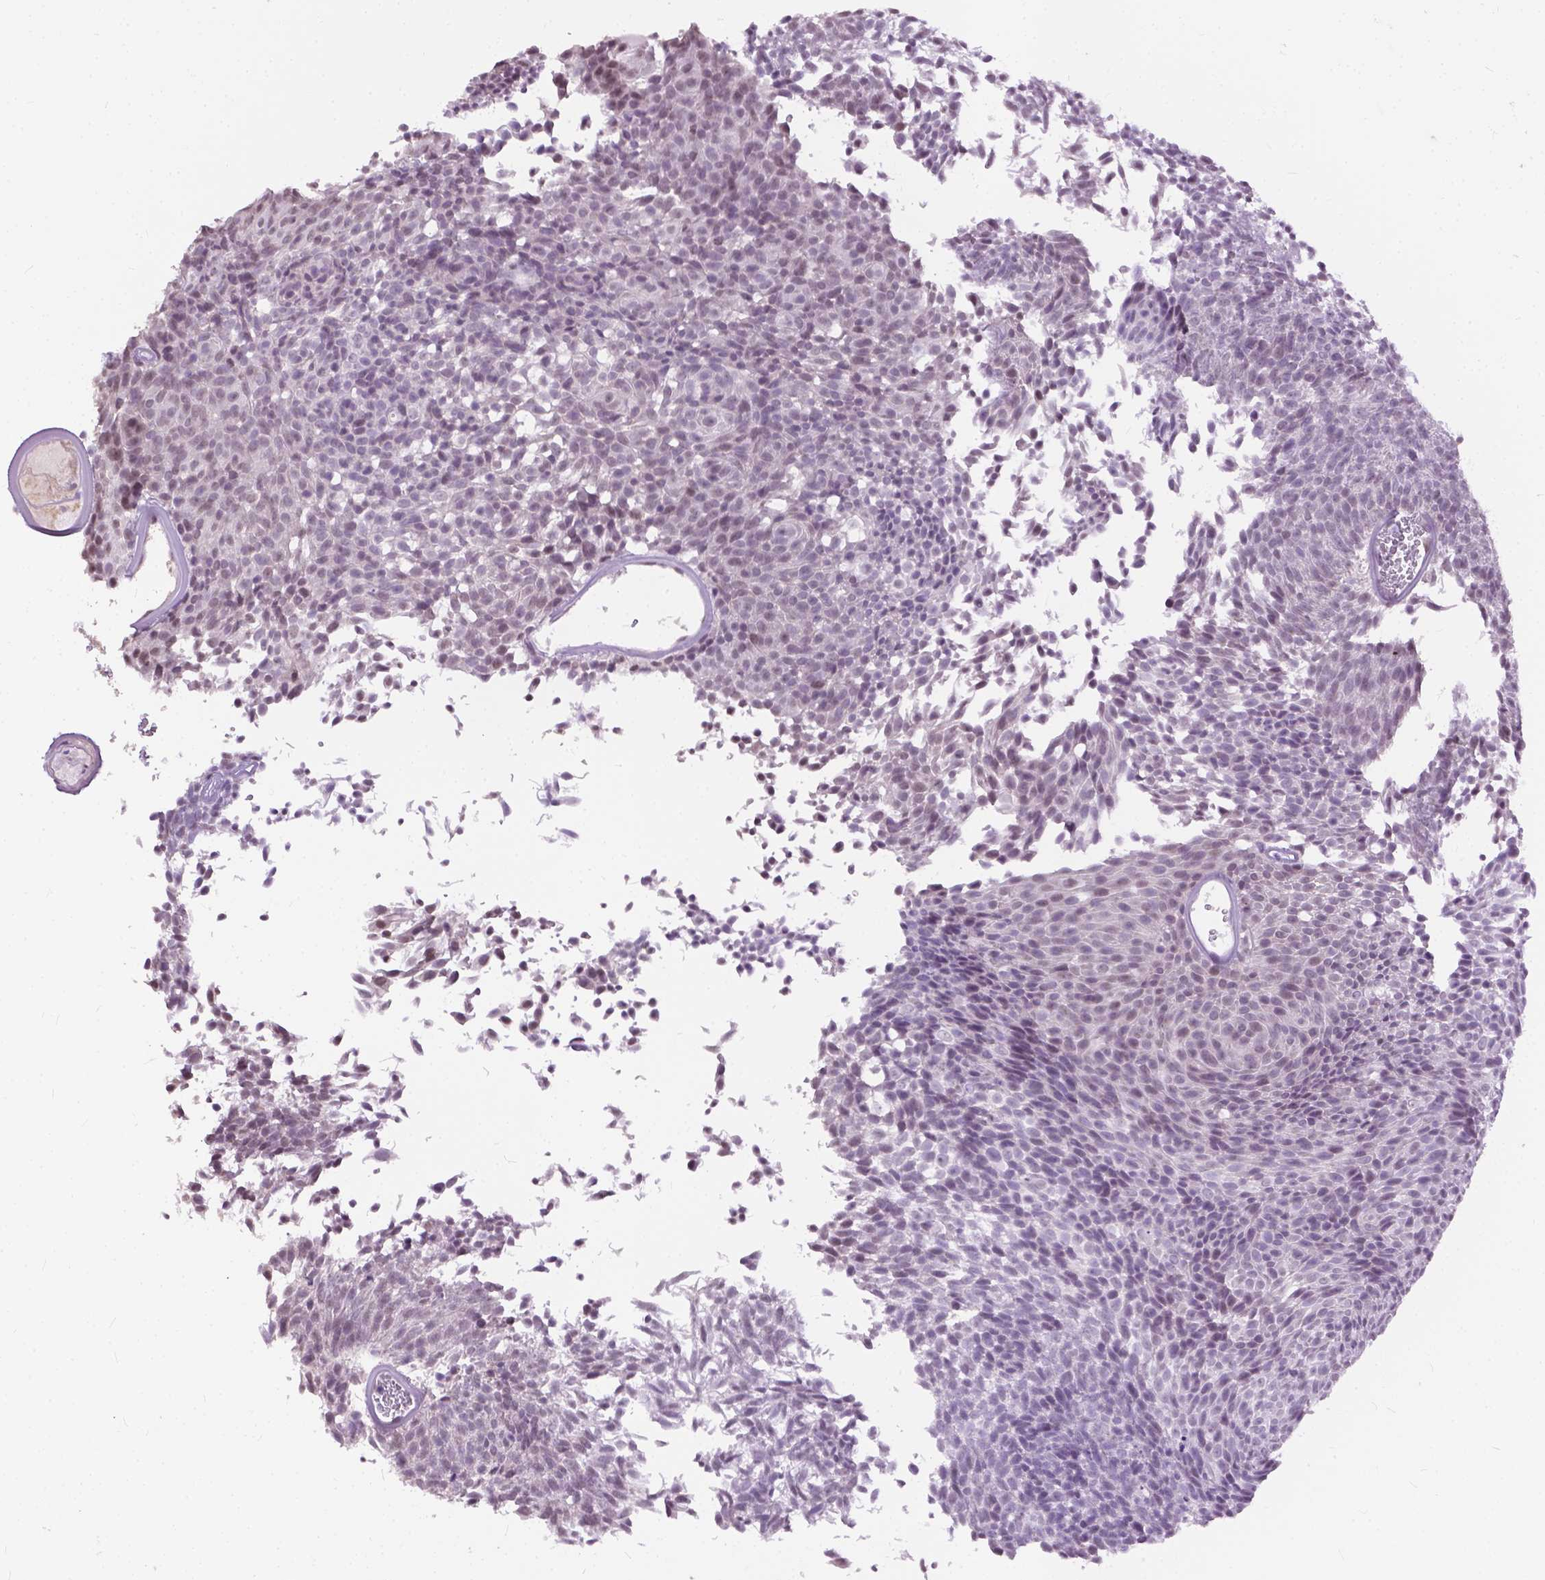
{"staining": {"intensity": "negative", "quantity": "none", "location": "none"}, "tissue": "urothelial cancer", "cell_type": "Tumor cells", "image_type": "cancer", "snomed": [{"axis": "morphology", "description": "Urothelial carcinoma, Low grade"}, {"axis": "topography", "description": "Urinary bladder"}], "caption": "Tumor cells show no significant expression in urothelial cancer.", "gene": "GPR37L1", "patient": {"sex": "male", "age": 77}}